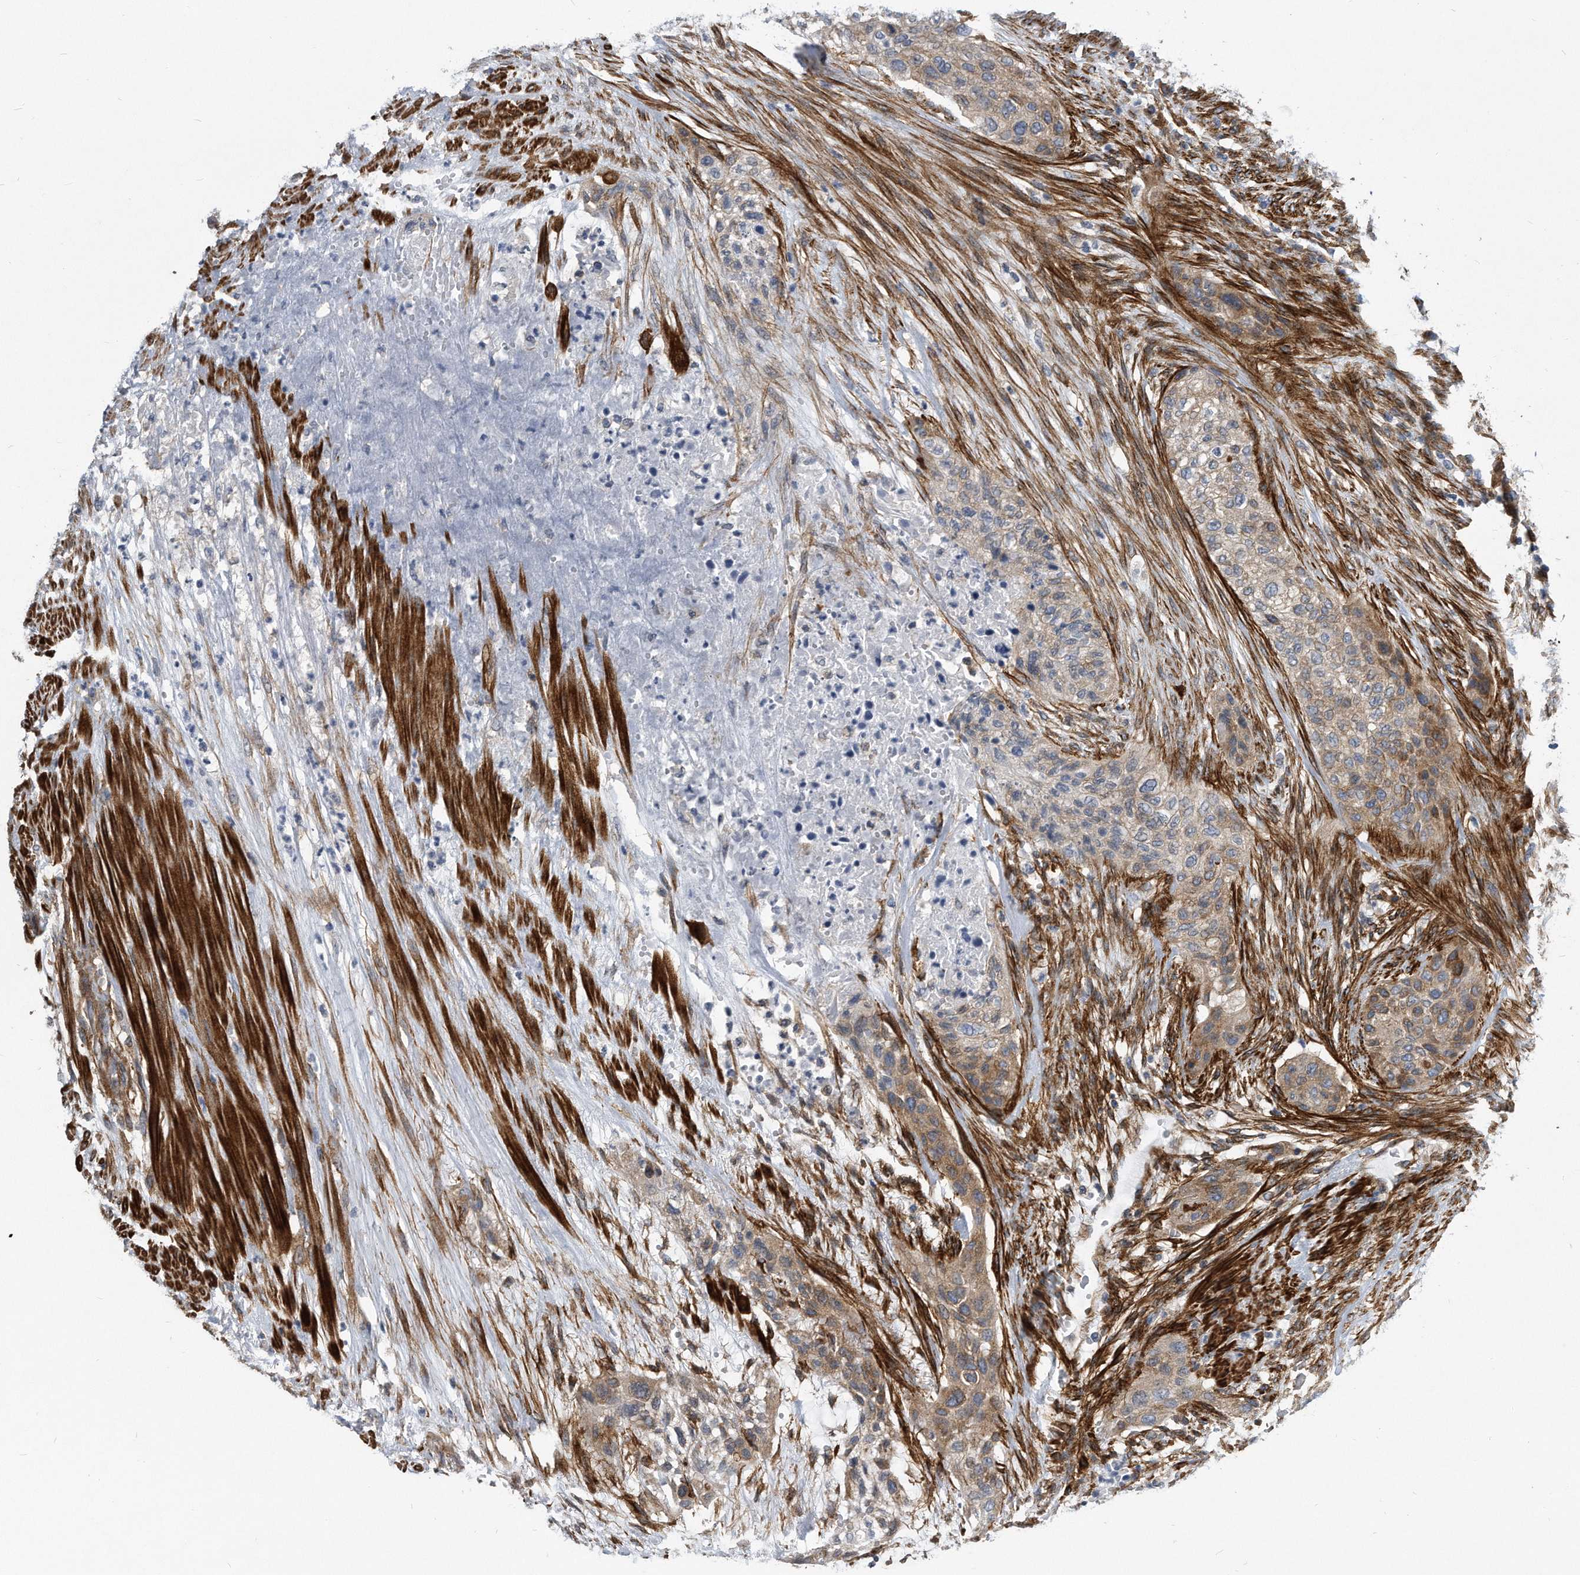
{"staining": {"intensity": "weak", "quantity": ">75%", "location": "cytoplasmic/membranous"}, "tissue": "urothelial cancer", "cell_type": "Tumor cells", "image_type": "cancer", "snomed": [{"axis": "morphology", "description": "Urothelial carcinoma, High grade"}, {"axis": "topography", "description": "Urinary bladder"}], "caption": "Tumor cells demonstrate low levels of weak cytoplasmic/membranous staining in approximately >75% of cells in human urothelial cancer. The staining was performed using DAB to visualize the protein expression in brown, while the nuclei were stained in blue with hematoxylin (Magnification: 20x).", "gene": "EIF2B4", "patient": {"sex": "male", "age": 35}}